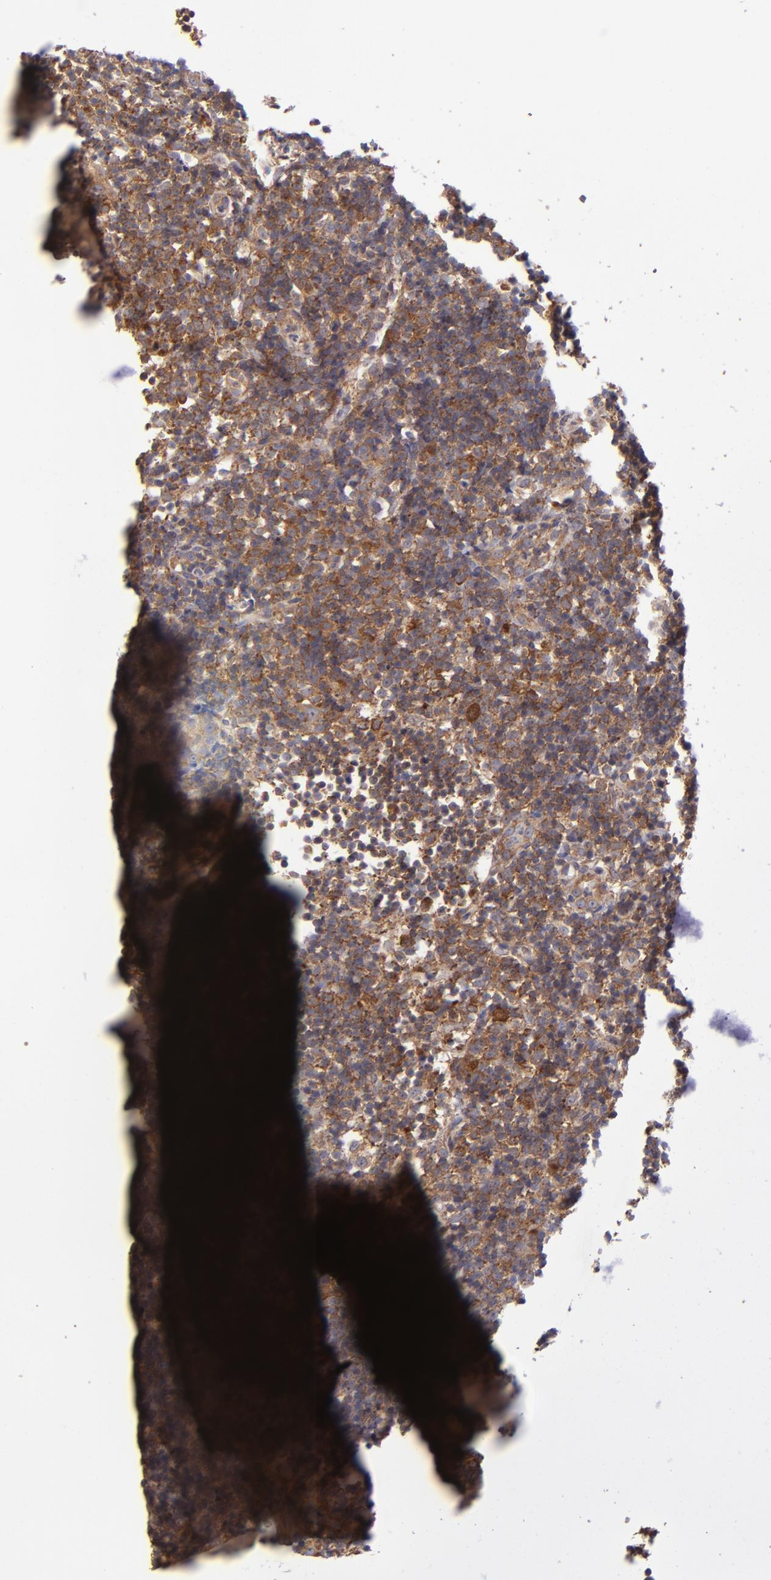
{"staining": {"intensity": "strong", "quantity": ">75%", "location": "cytoplasmic/membranous"}, "tissue": "tonsil", "cell_type": "Germinal center cells", "image_type": "normal", "snomed": [{"axis": "morphology", "description": "Normal tissue, NOS"}, {"axis": "topography", "description": "Tonsil"}], "caption": "Tonsil stained with immunohistochemistry (IHC) exhibits strong cytoplasmic/membranous staining in about >75% of germinal center cells. (DAB (3,3'-diaminobenzidine) = brown stain, brightfield microscopy at high magnification).", "gene": "EIF4ENIF1", "patient": {"sex": "female", "age": 40}}